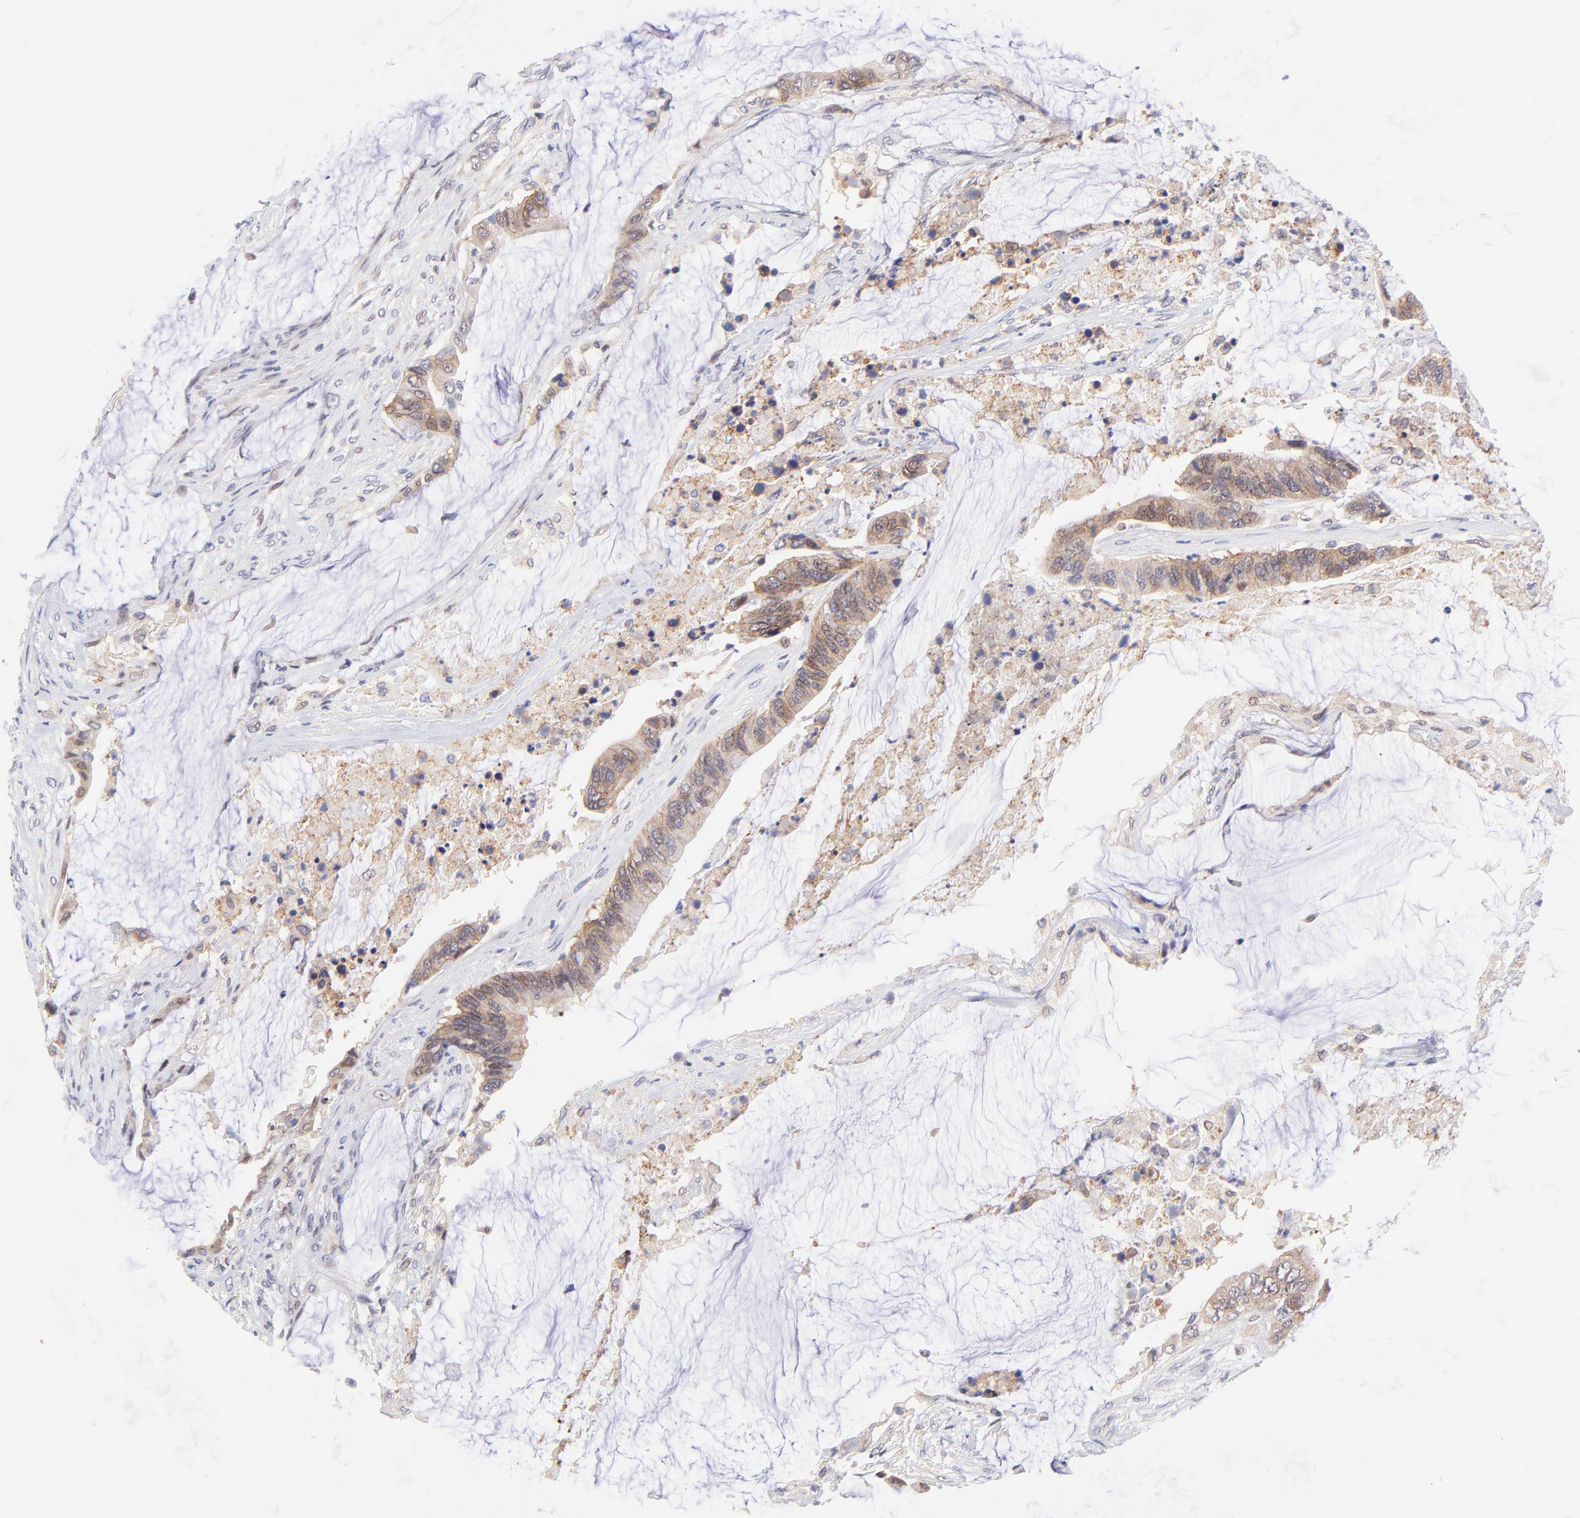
{"staining": {"intensity": "weak", "quantity": ">75%", "location": "cytoplasmic/membranous"}, "tissue": "colorectal cancer", "cell_type": "Tumor cells", "image_type": "cancer", "snomed": [{"axis": "morphology", "description": "Adenocarcinoma, NOS"}, {"axis": "topography", "description": "Rectum"}], "caption": "DAB (3,3'-diaminobenzidine) immunohistochemical staining of colorectal adenocarcinoma demonstrates weak cytoplasmic/membranous protein staining in about >75% of tumor cells.", "gene": "PBDC1", "patient": {"sex": "female", "age": 59}}